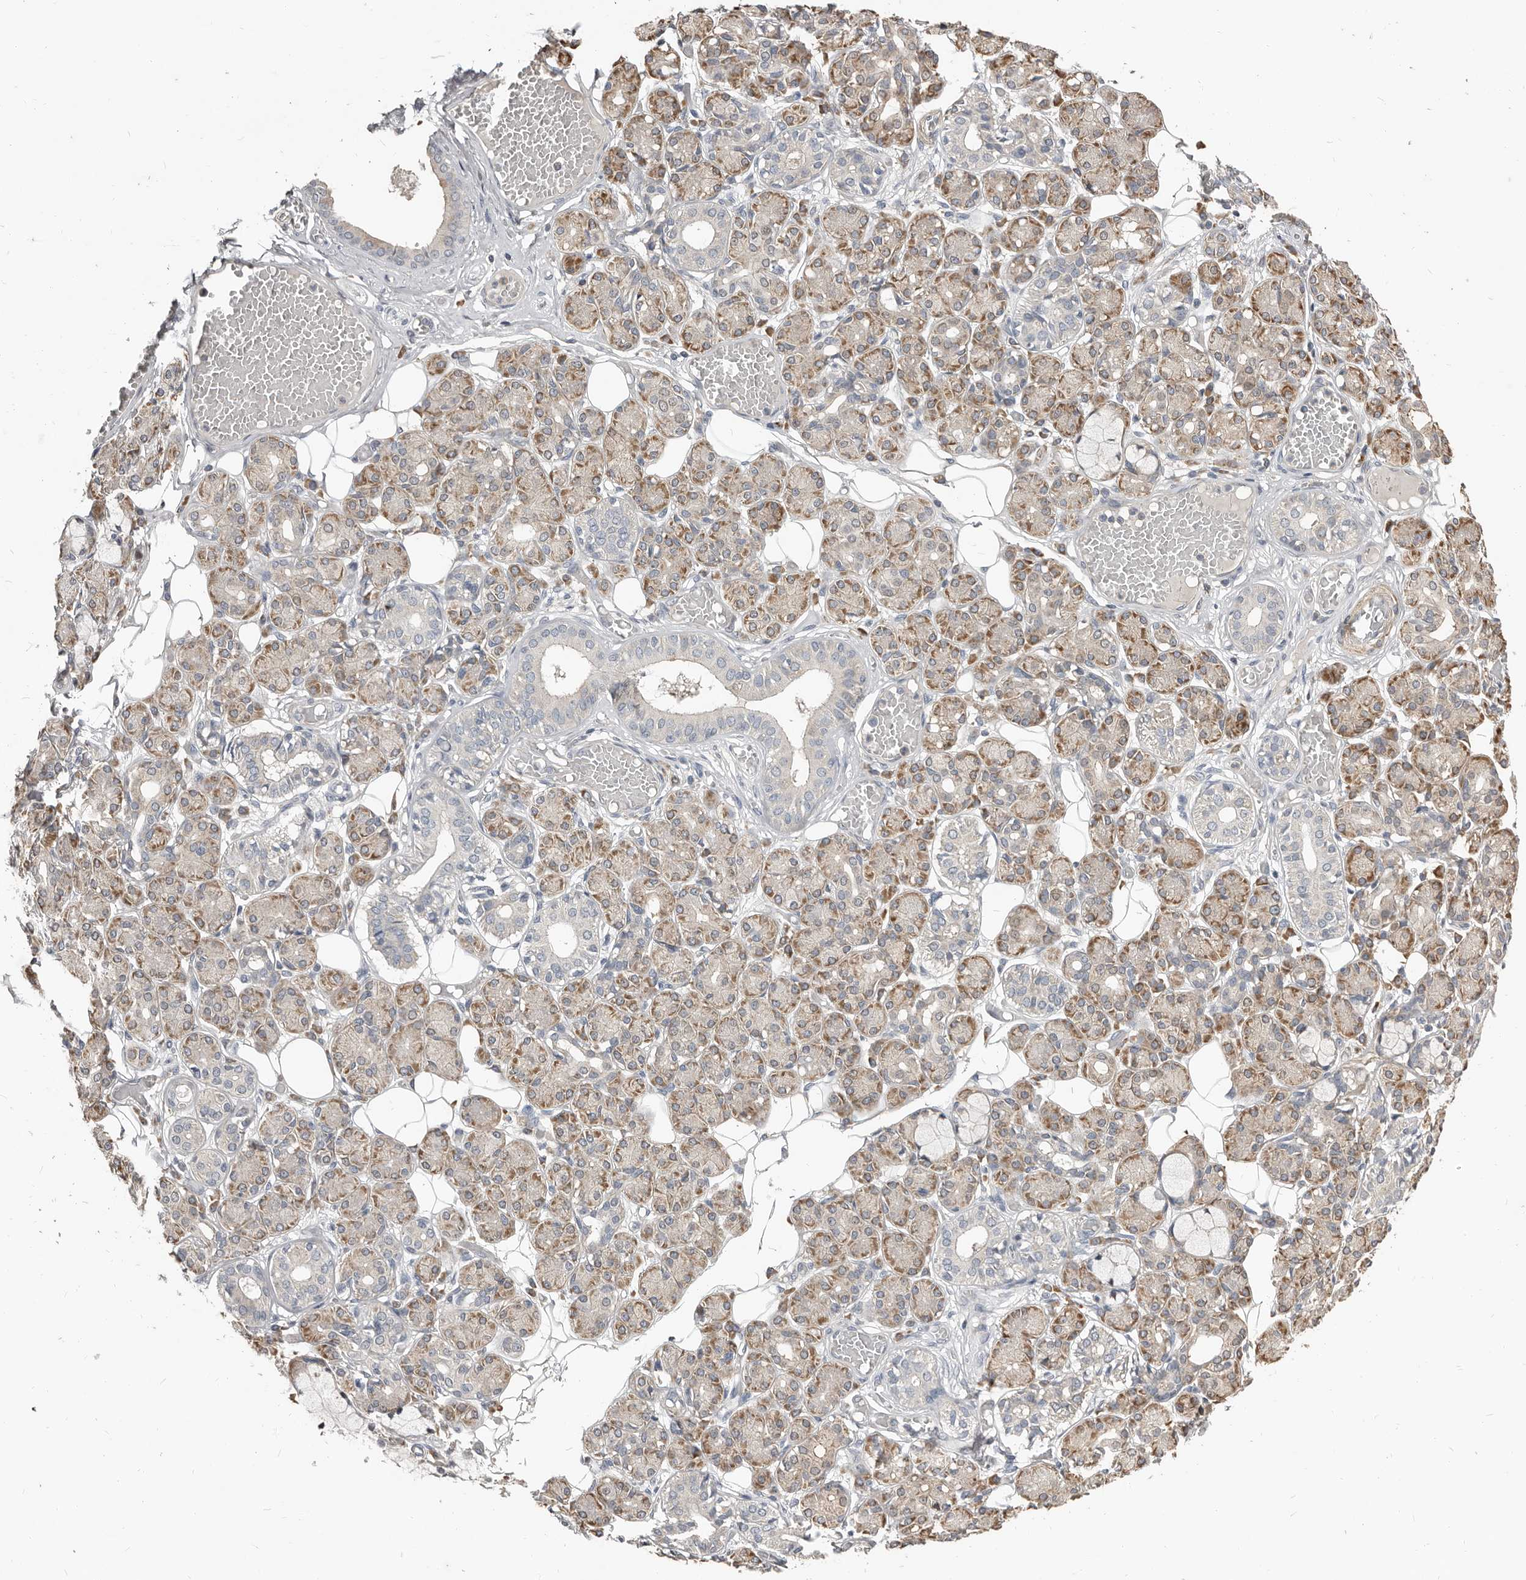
{"staining": {"intensity": "moderate", "quantity": "25%-75%", "location": "cytoplasmic/membranous"}, "tissue": "salivary gland", "cell_type": "Glandular cells", "image_type": "normal", "snomed": [{"axis": "morphology", "description": "Normal tissue, NOS"}, {"axis": "topography", "description": "Salivary gland"}], "caption": "Salivary gland stained with DAB IHC shows medium levels of moderate cytoplasmic/membranous expression in about 25%-75% of glandular cells. (Brightfield microscopy of DAB IHC at high magnification).", "gene": "AKNAD1", "patient": {"sex": "male", "age": 63}}